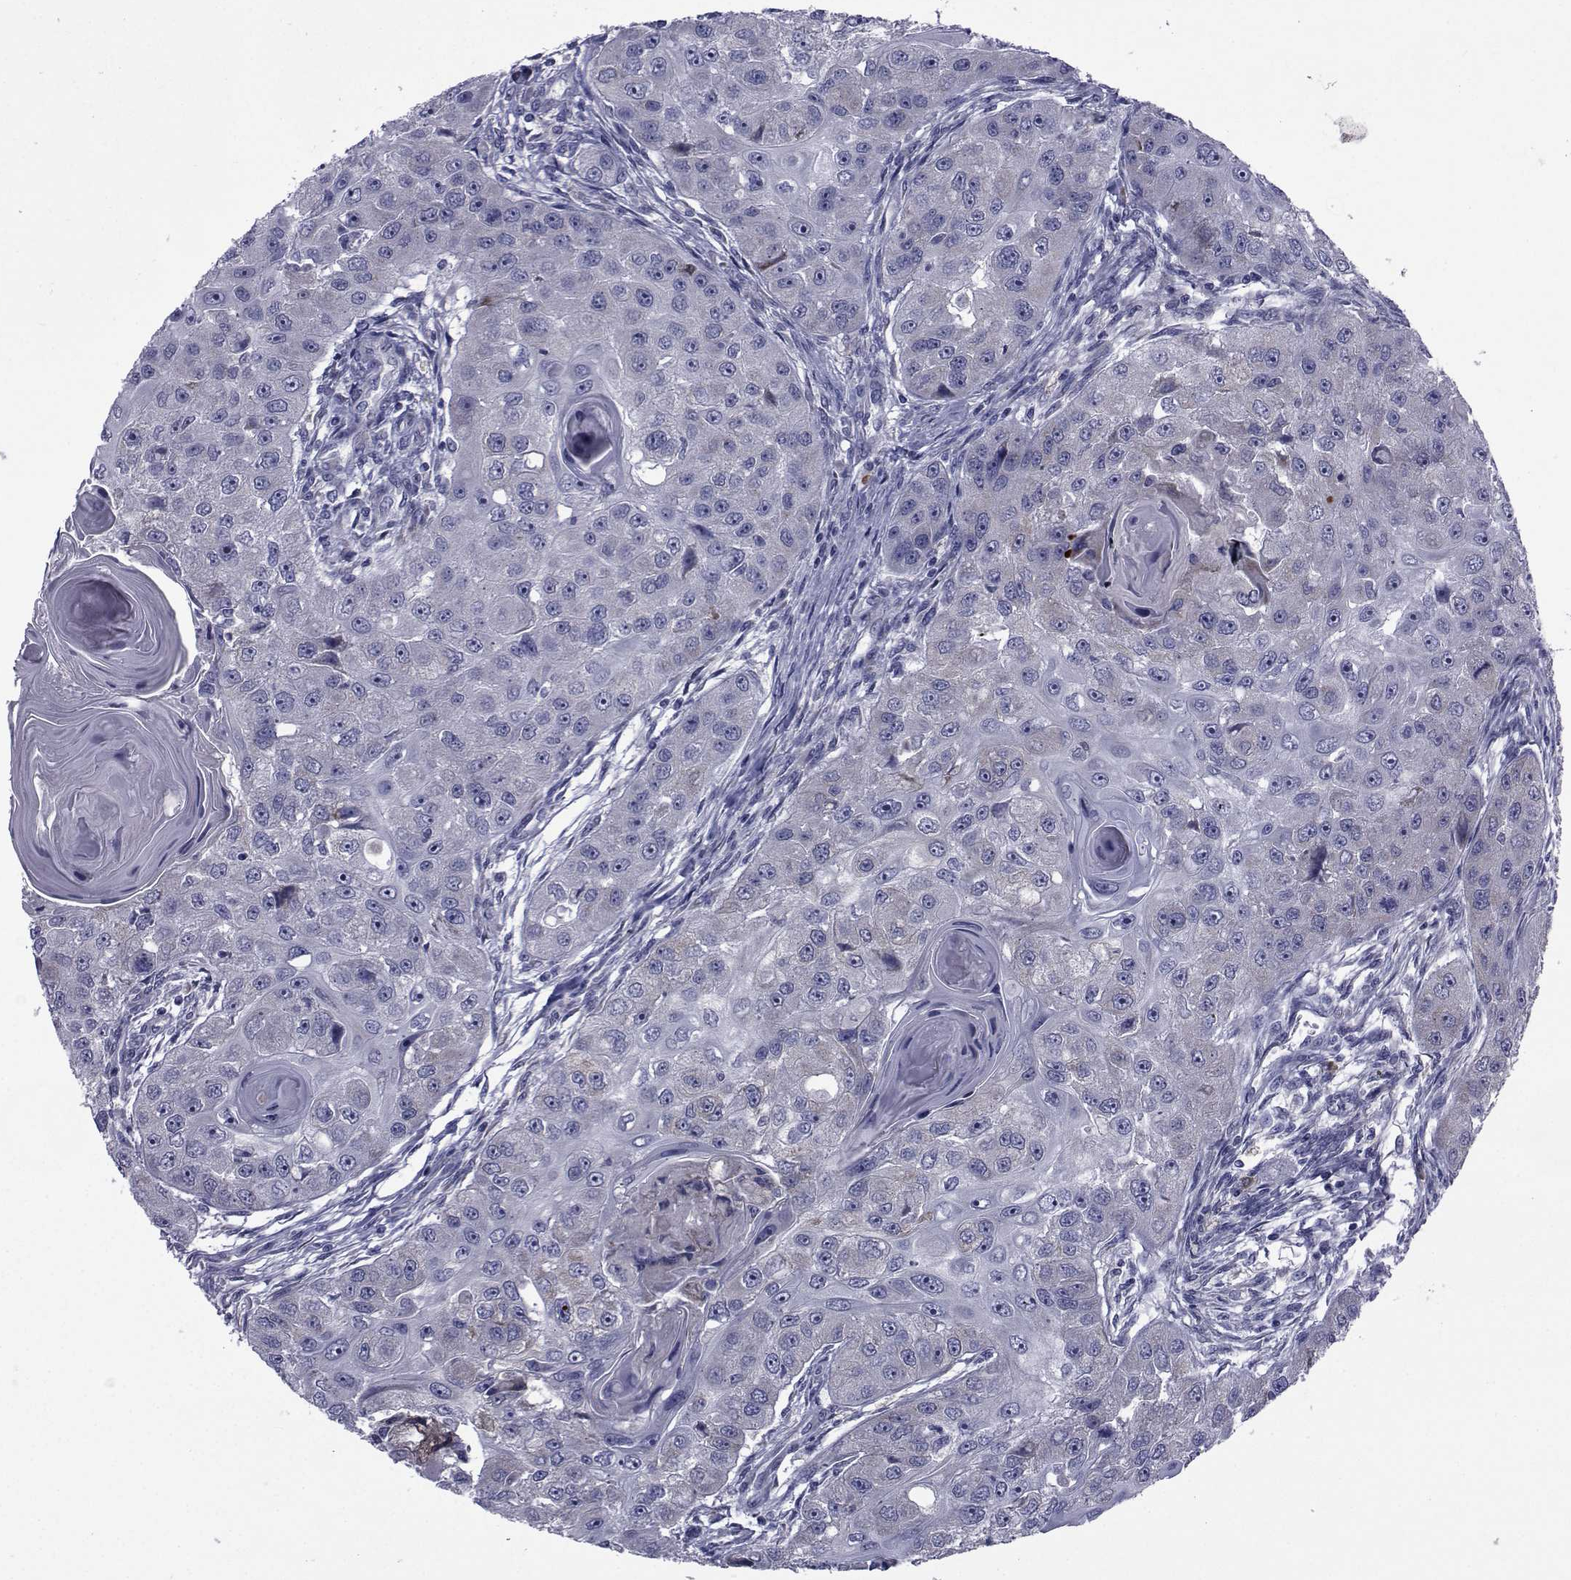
{"staining": {"intensity": "negative", "quantity": "none", "location": "none"}, "tissue": "head and neck cancer", "cell_type": "Tumor cells", "image_type": "cancer", "snomed": [{"axis": "morphology", "description": "Squamous cell carcinoma, NOS"}, {"axis": "topography", "description": "Head-Neck"}], "caption": "There is no significant expression in tumor cells of squamous cell carcinoma (head and neck).", "gene": "ROPN1", "patient": {"sex": "male", "age": 51}}